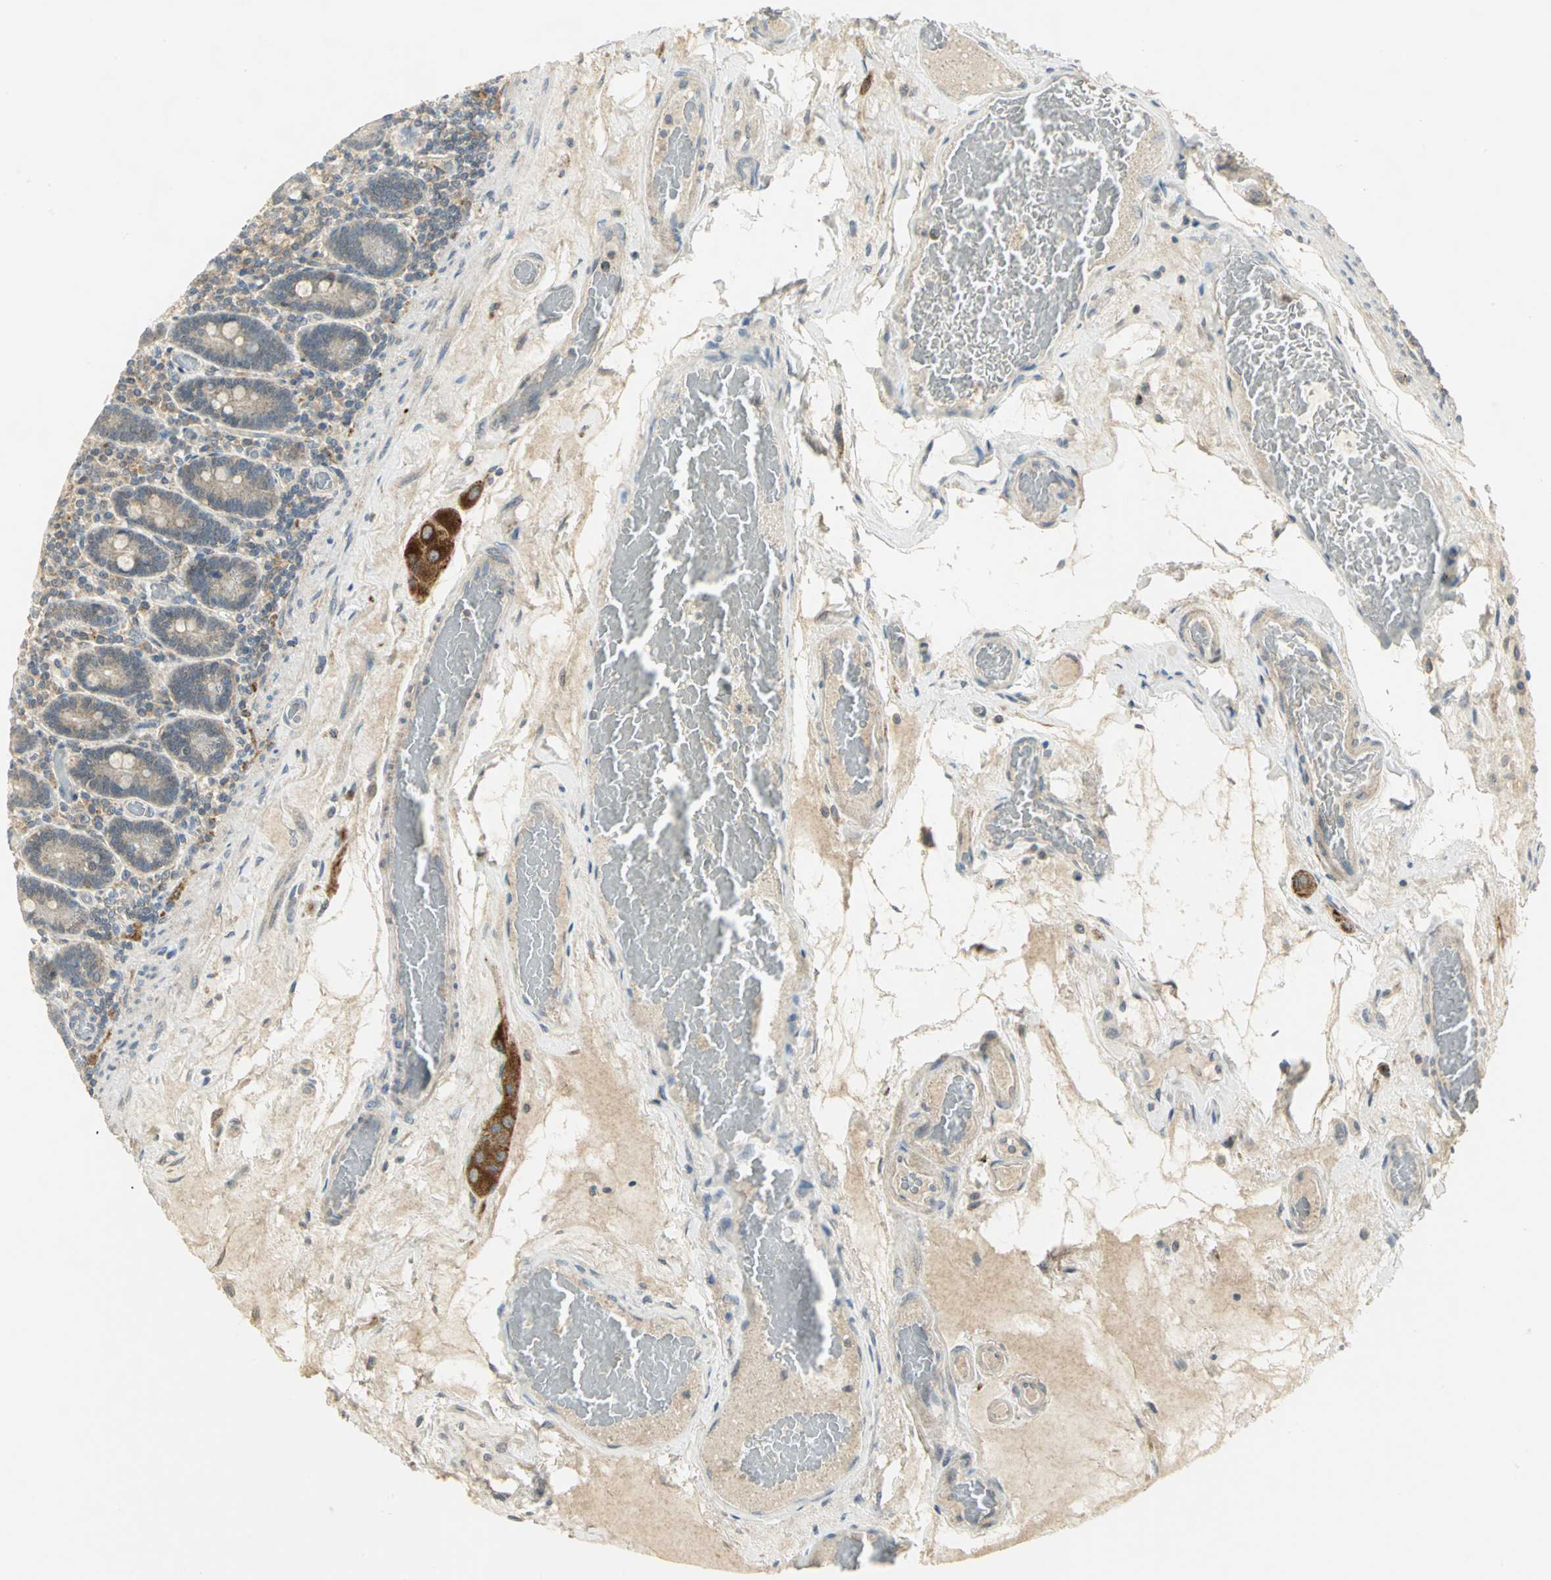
{"staining": {"intensity": "weak", "quantity": ">75%", "location": "cytoplasmic/membranous"}, "tissue": "duodenum", "cell_type": "Glandular cells", "image_type": "normal", "snomed": [{"axis": "morphology", "description": "Normal tissue, NOS"}, {"axis": "topography", "description": "Duodenum"}], "caption": "Immunohistochemistry (IHC) histopathology image of normal duodenum: duodenum stained using IHC displays low levels of weak protein expression localized specifically in the cytoplasmic/membranous of glandular cells, appearing as a cytoplasmic/membranous brown color.", "gene": "MAPK8IP3", "patient": {"sex": "female", "age": 53}}